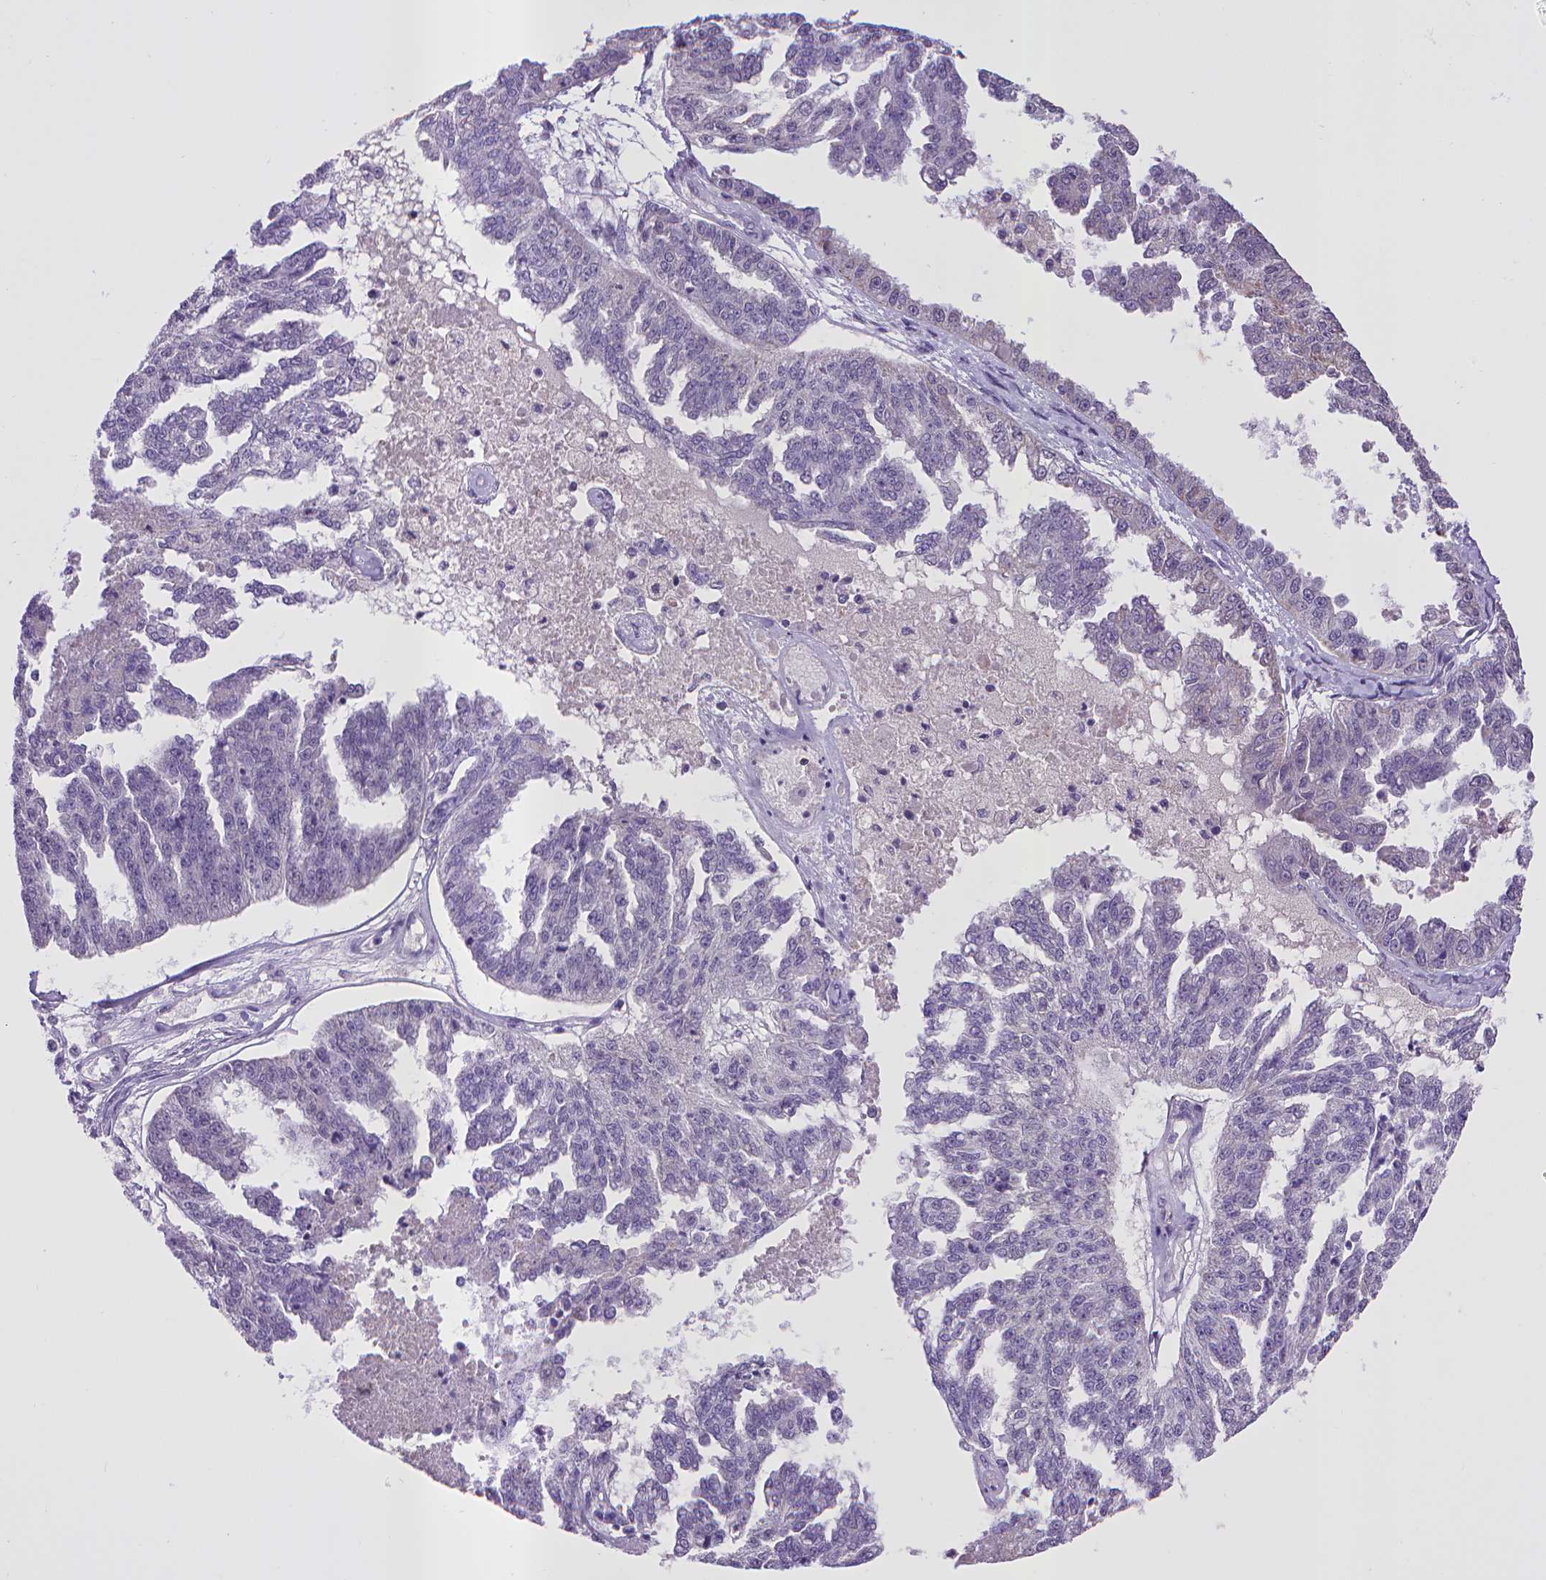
{"staining": {"intensity": "negative", "quantity": "none", "location": "none"}, "tissue": "ovarian cancer", "cell_type": "Tumor cells", "image_type": "cancer", "snomed": [{"axis": "morphology", "description": "Cystadenocarcinoma, serous, NOS"}, {"axis": "topography", "description": "Ovary"}], "caption": "Human ovarian serous cystadenocarcinoma stained for a protein using IHC reveals no positivity in tumor cells.", "gene": "KMO", "patient": {"sex": "female", "age": 58}}